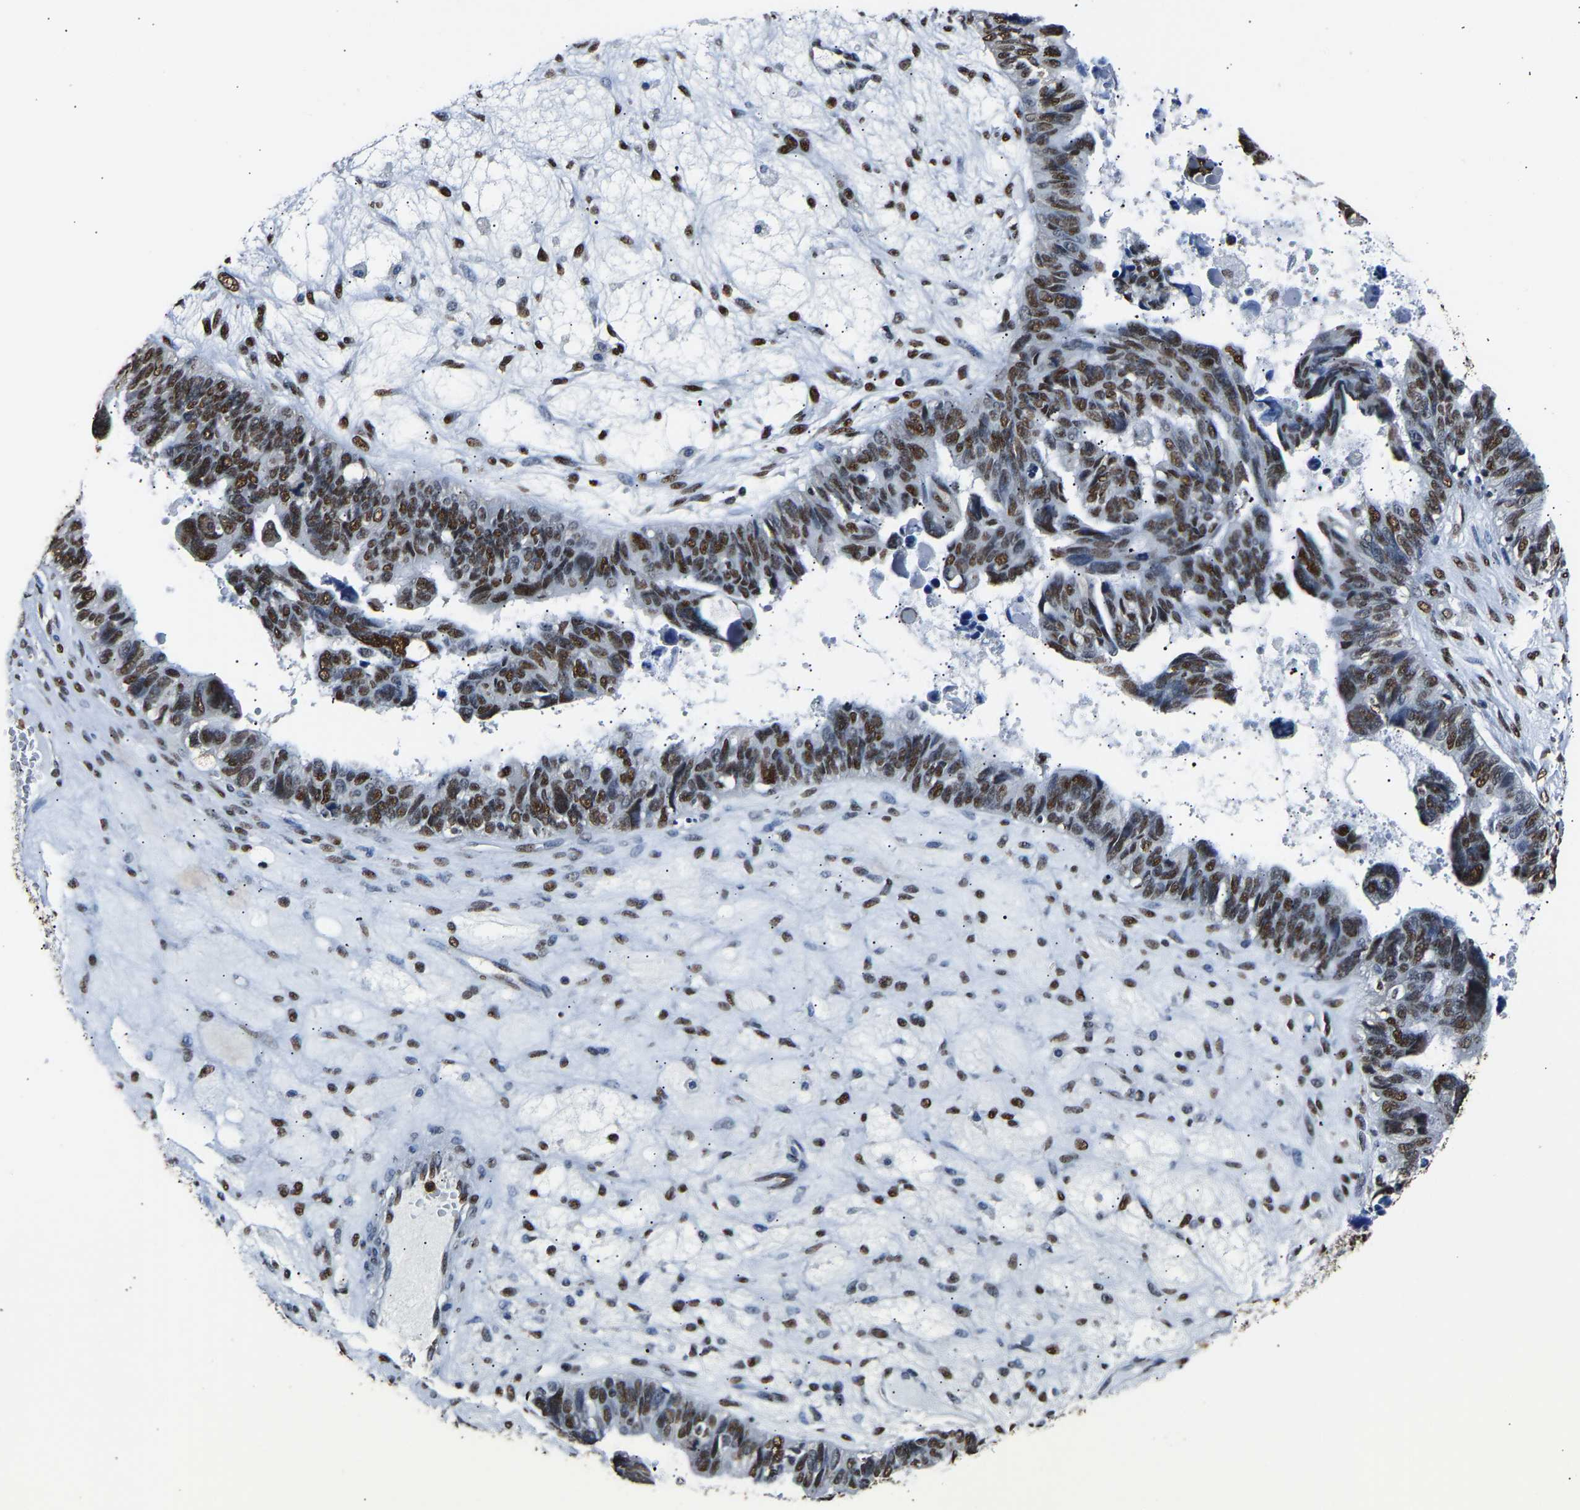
{"staining": {"intensity": "moderate", "quantity": ">75%", "location": "nuclear"}, "tissue": "ovarian cancer", "cell_type": "Tumor cells", "image_type": "cancer", "snomed": [{"axis": "morphology", "description": "Cystadenocarcinoma, serous, NOS"}, {"axis": "topography", "description": "Ovary"}], "caption": "Human ovarian serous cystadenocarcinoma stained for a protein (brown) displays moderate nuclear positive positivity in about >75% of tumor cells.", "gene": "SAFB", "patient": {"sex": "female", "age": 79}}